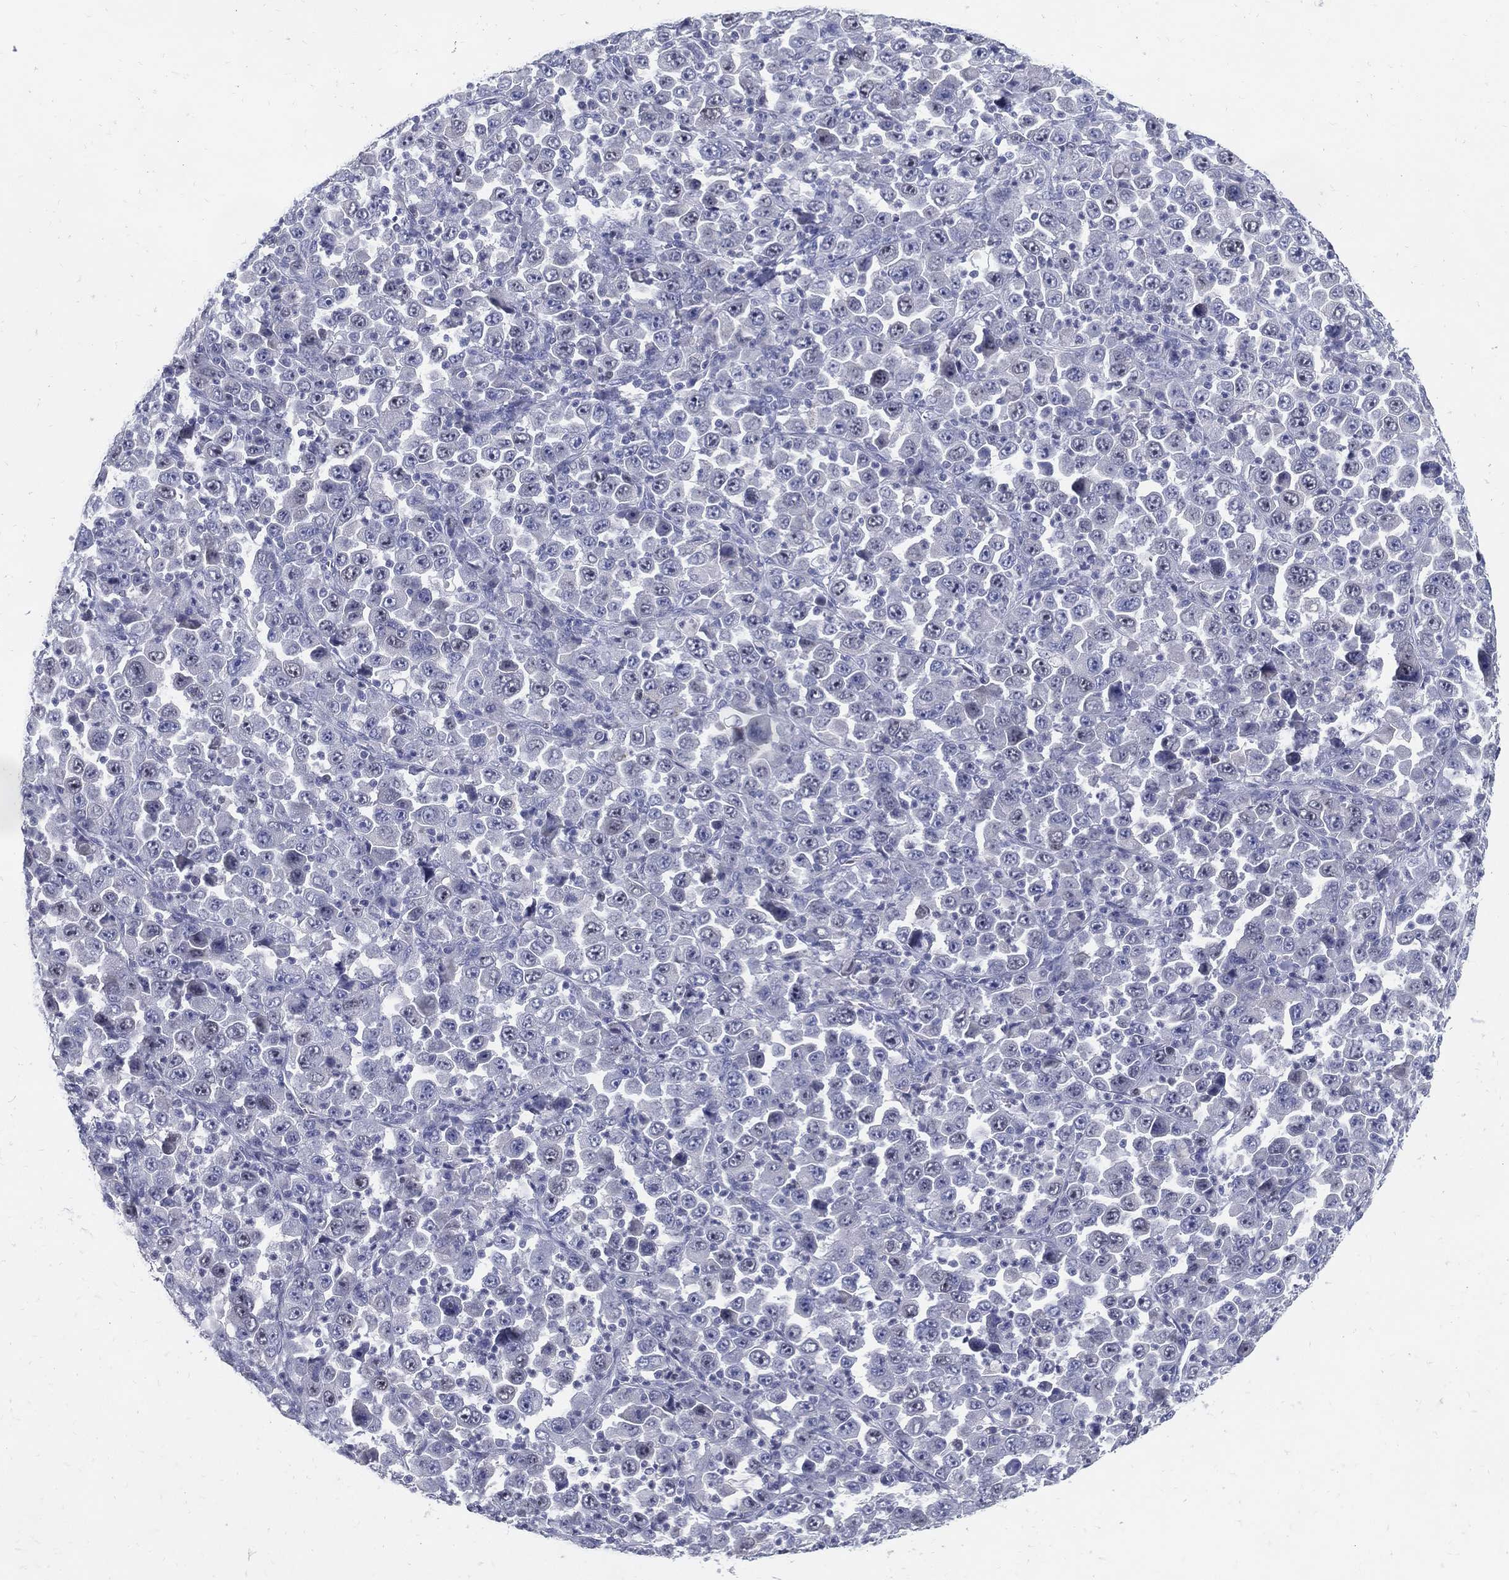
{"staining": {"intensity": "negative", "quantity": "none", "location": "none"}, "tissue": "stomach cancer", "cell_type": "Tumor cells", "image_type": "cancer", "snomed": [{"axis": "morphology", "description": "Normal tissue, NOS"}, {"axis": "morphology", "description": "Adenocarcinoma, NOS"}, {"axis": "topography", "description": "Stomach, upper"}, {"axis": "topography", "description": "Stomach"}], "caption": "The histopathology image exhibits no staining of tumor cells in stomach cancer.", "gene": "KIF2C", "patient": {"sex": "male", "age": 59}}